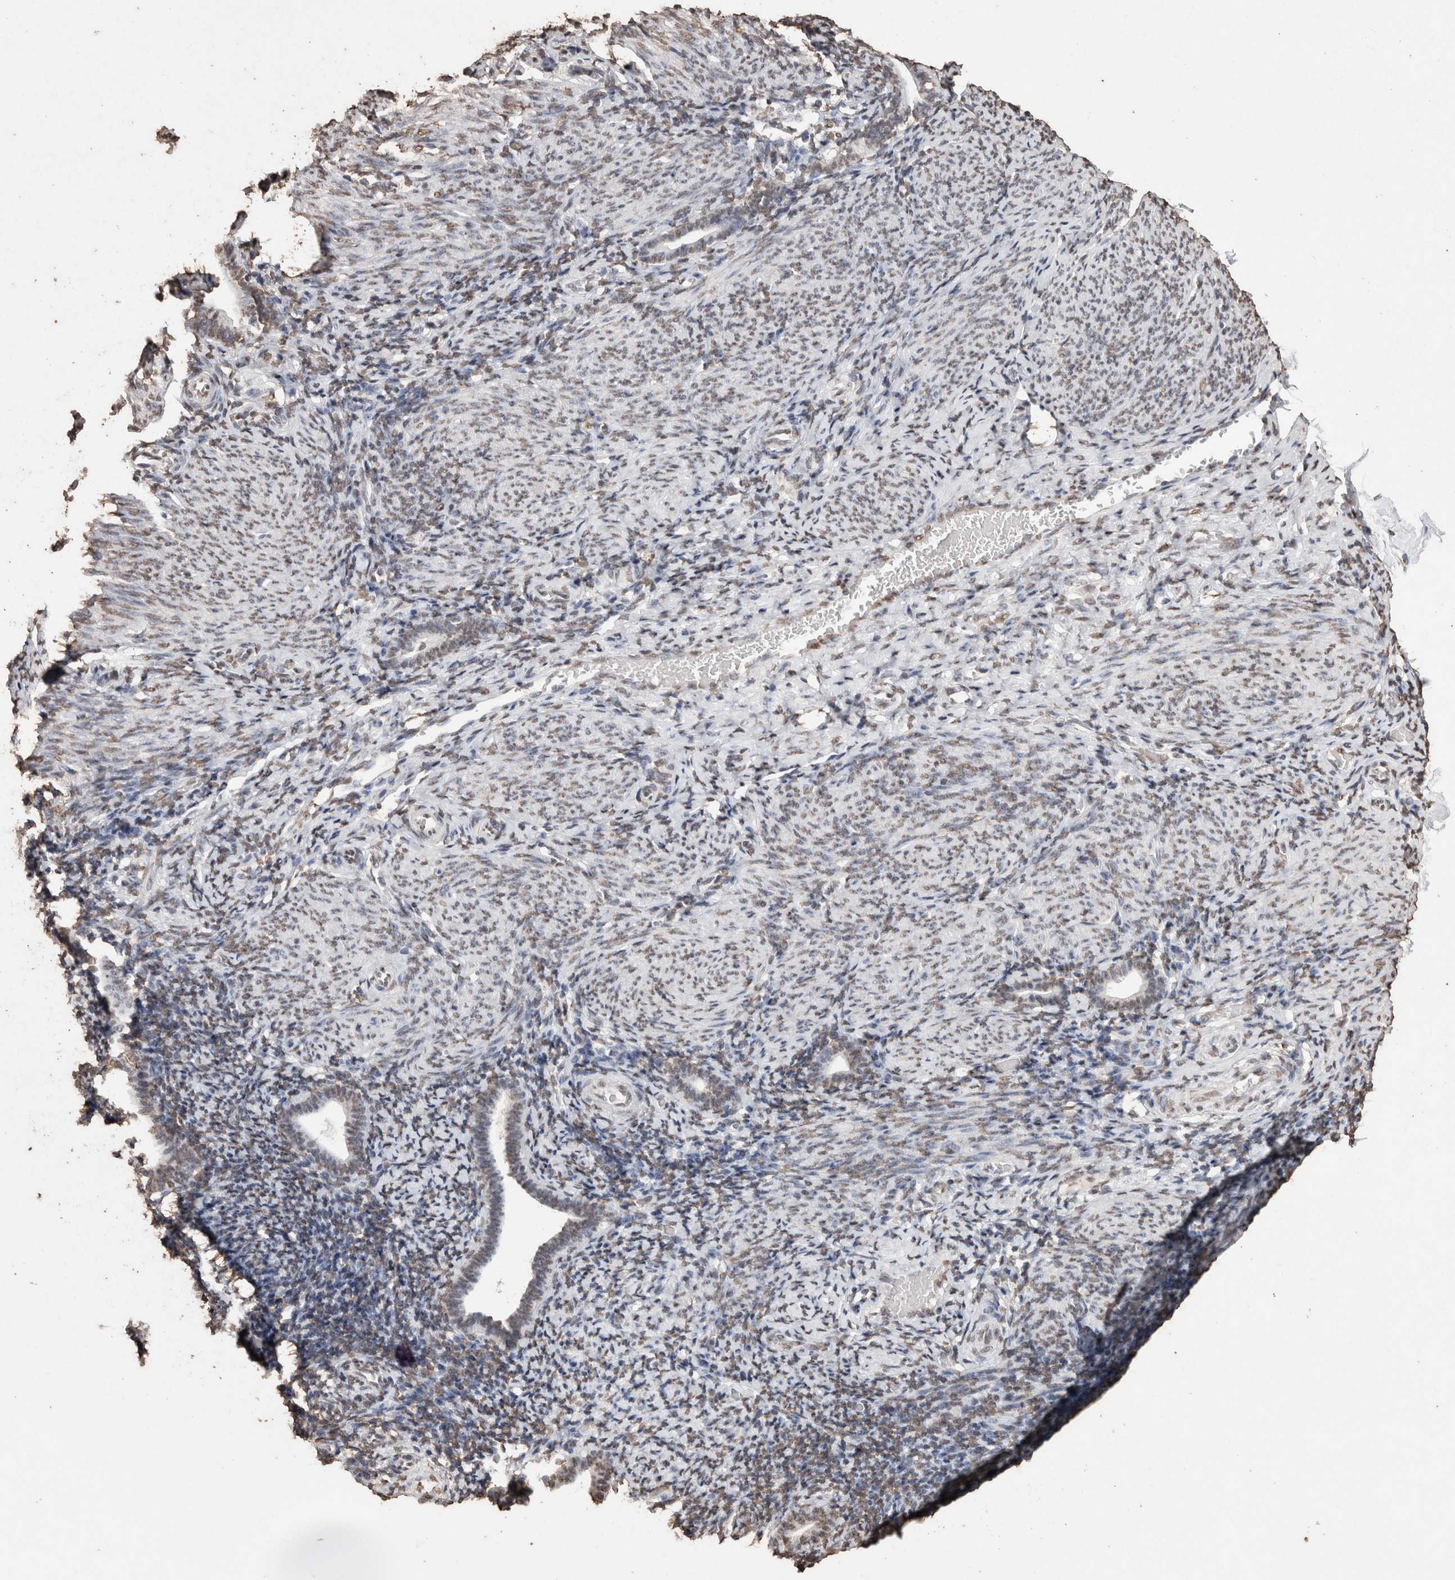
{"staining": {"intensity": "moderate", "quantity": "25%-75%", "location": "nuclear"}, "tissue": "endometrium", "cell_type": "Cells in endometrial stroma", "image_type": "normal", "snomed": [{"axis": "morphology", "description": "Normal tissue, NOS"}, {"axis": "topography", "description": "Endometrium"}], "caption": "Immunohistochemical staining of benign human endometrium displays moderate nuclear protein expression in approximately 25%-75% of cells in endometrial stroma. Using DAB (3,3'-diaminobenzidine) (brown) and hematoxylin (blue) stains, captured at high magnification using brightfield microscopy.", "gene": "NTHL1", "patient": {"sex": "female", "age": 51}}